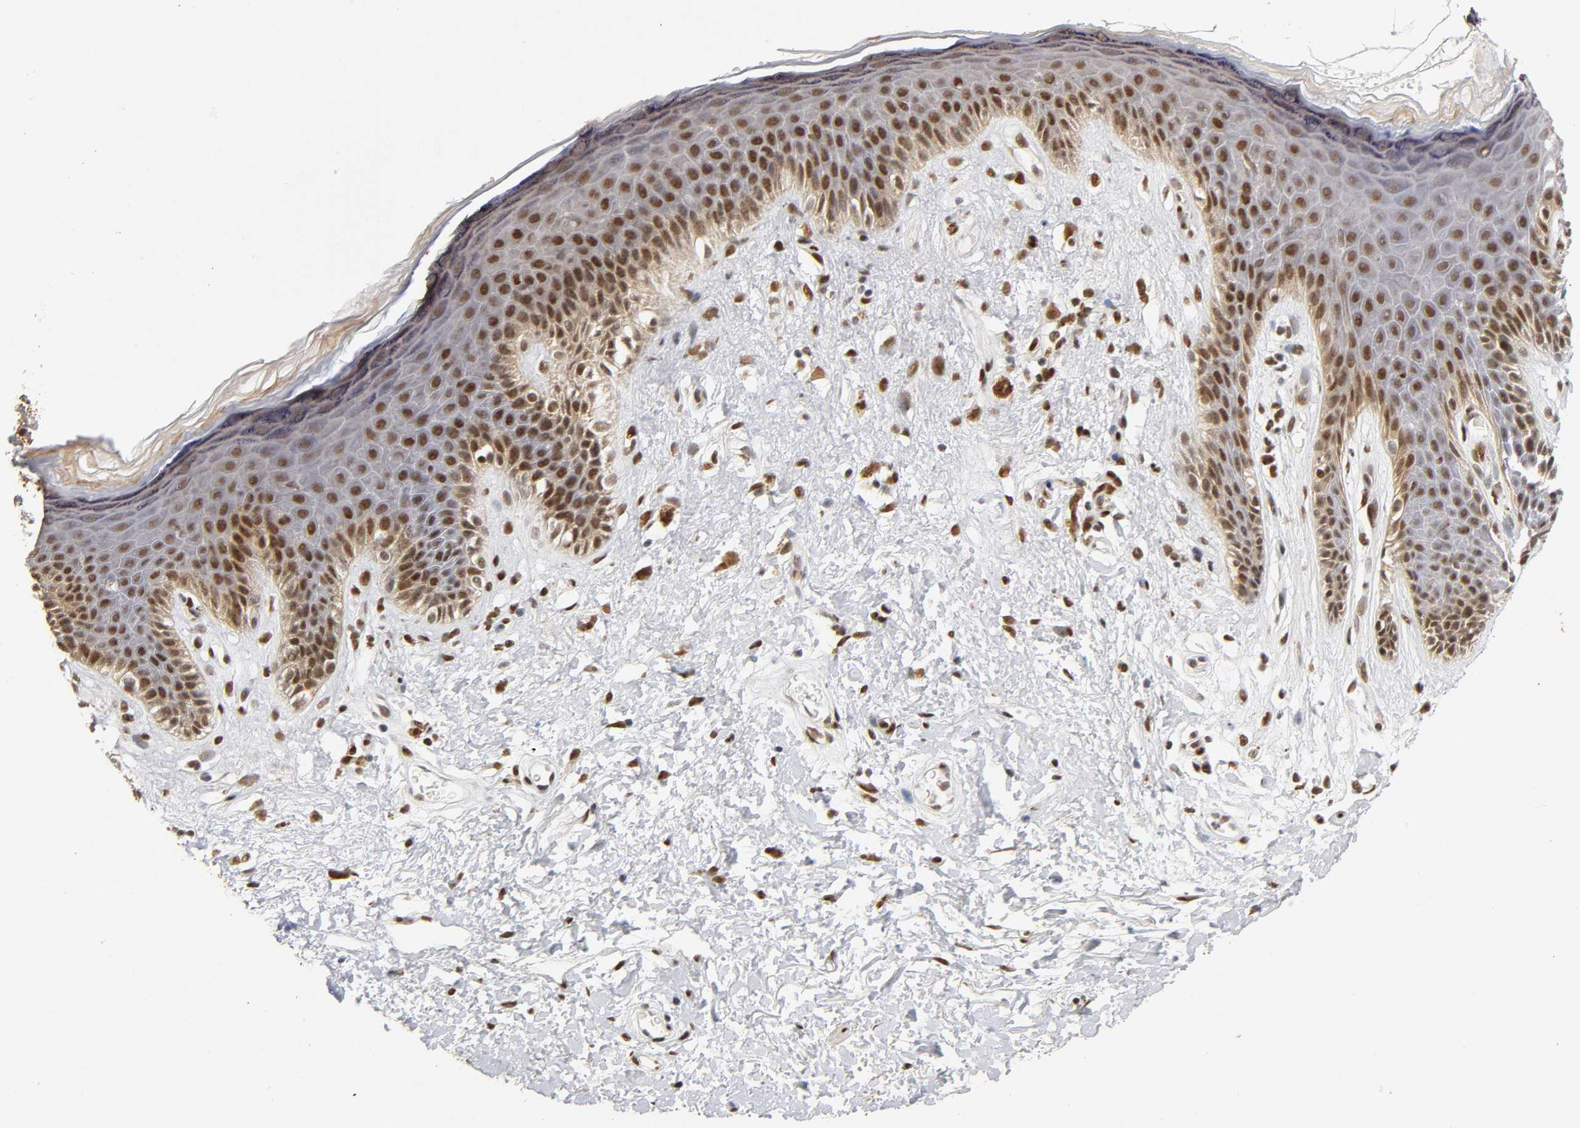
{"staining": {"intensity": "moderate", "quantity": "25%-75%", "location": "cytoplasmic/membranous,nuclear"}, "tissue": "skin", "cell_type": "Epidermal cells", "image_type": "normal", "snomed": [{"axis": "morphology", "description": "Normal tissue, NOS"}, {"axis": "topography", "description": "Anal"}], "caption": "Immunohistochemical staining of normal human skin displays moderate cytoplasmic/membranous,nuclear protein positivity in about 25%-75% of epidermal cells. (DAB (3,3'-diaminobenzidine) IHC with brightfield microscopy, high magnification).", "gene": "NR3C1", "patient": {"sex": "female", "age": 46}}